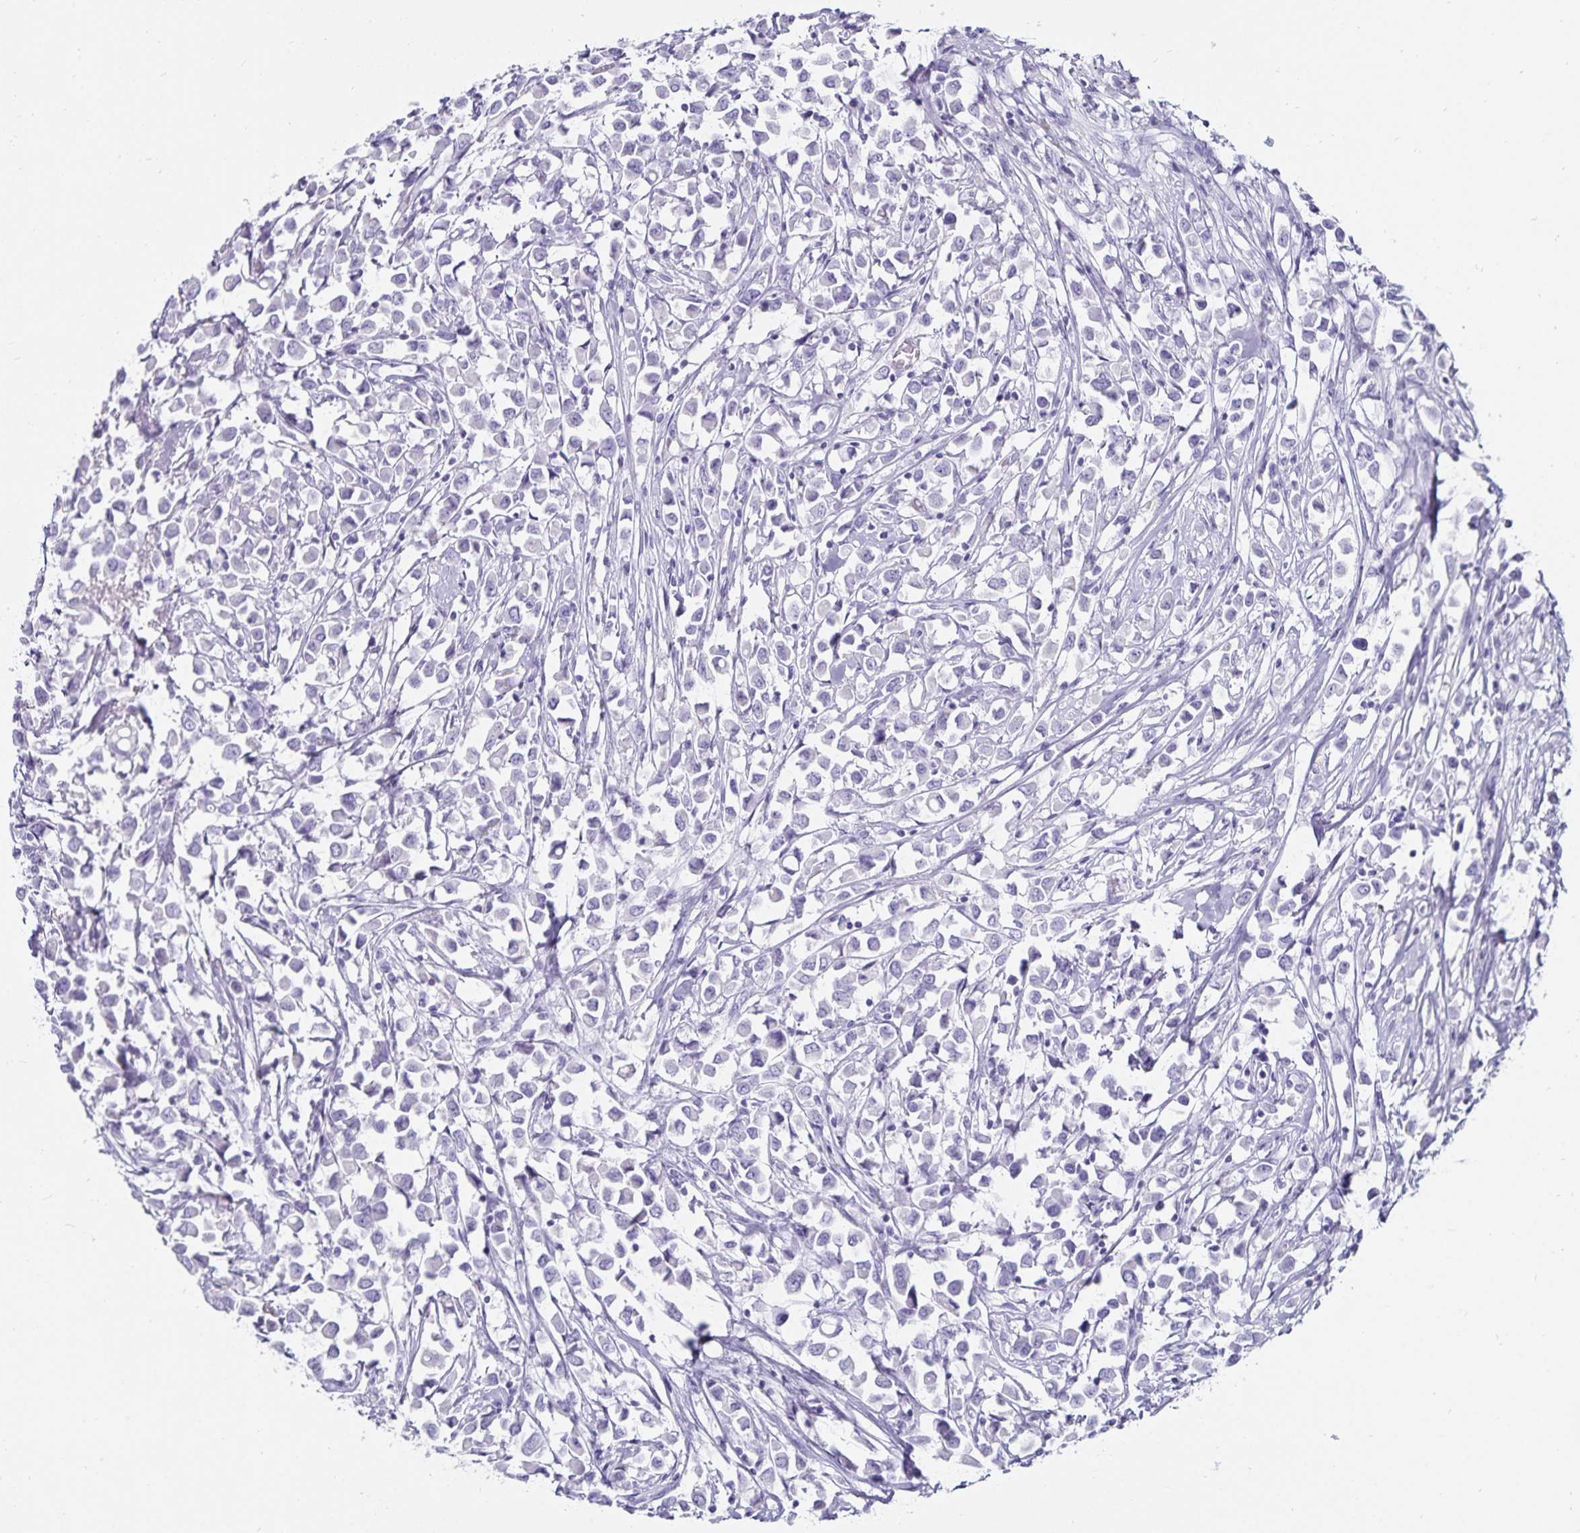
{"staining": {"intensity": "negative", "quantity": "none", "location": "none"}, "tissue": "breast cancer", "cell_type": "Tumor cells", "image_type": "cancer", "snomed": [{"axis": "morphology", "description": "Duct carcinoma"}, {"axis": "topography", "description": "Breast"}], "caption": "Tumor cells are negative for brown protein staining in breast cancer.", "gene": "DEFA6", "patient": {"sex": "female", "age": 61}}